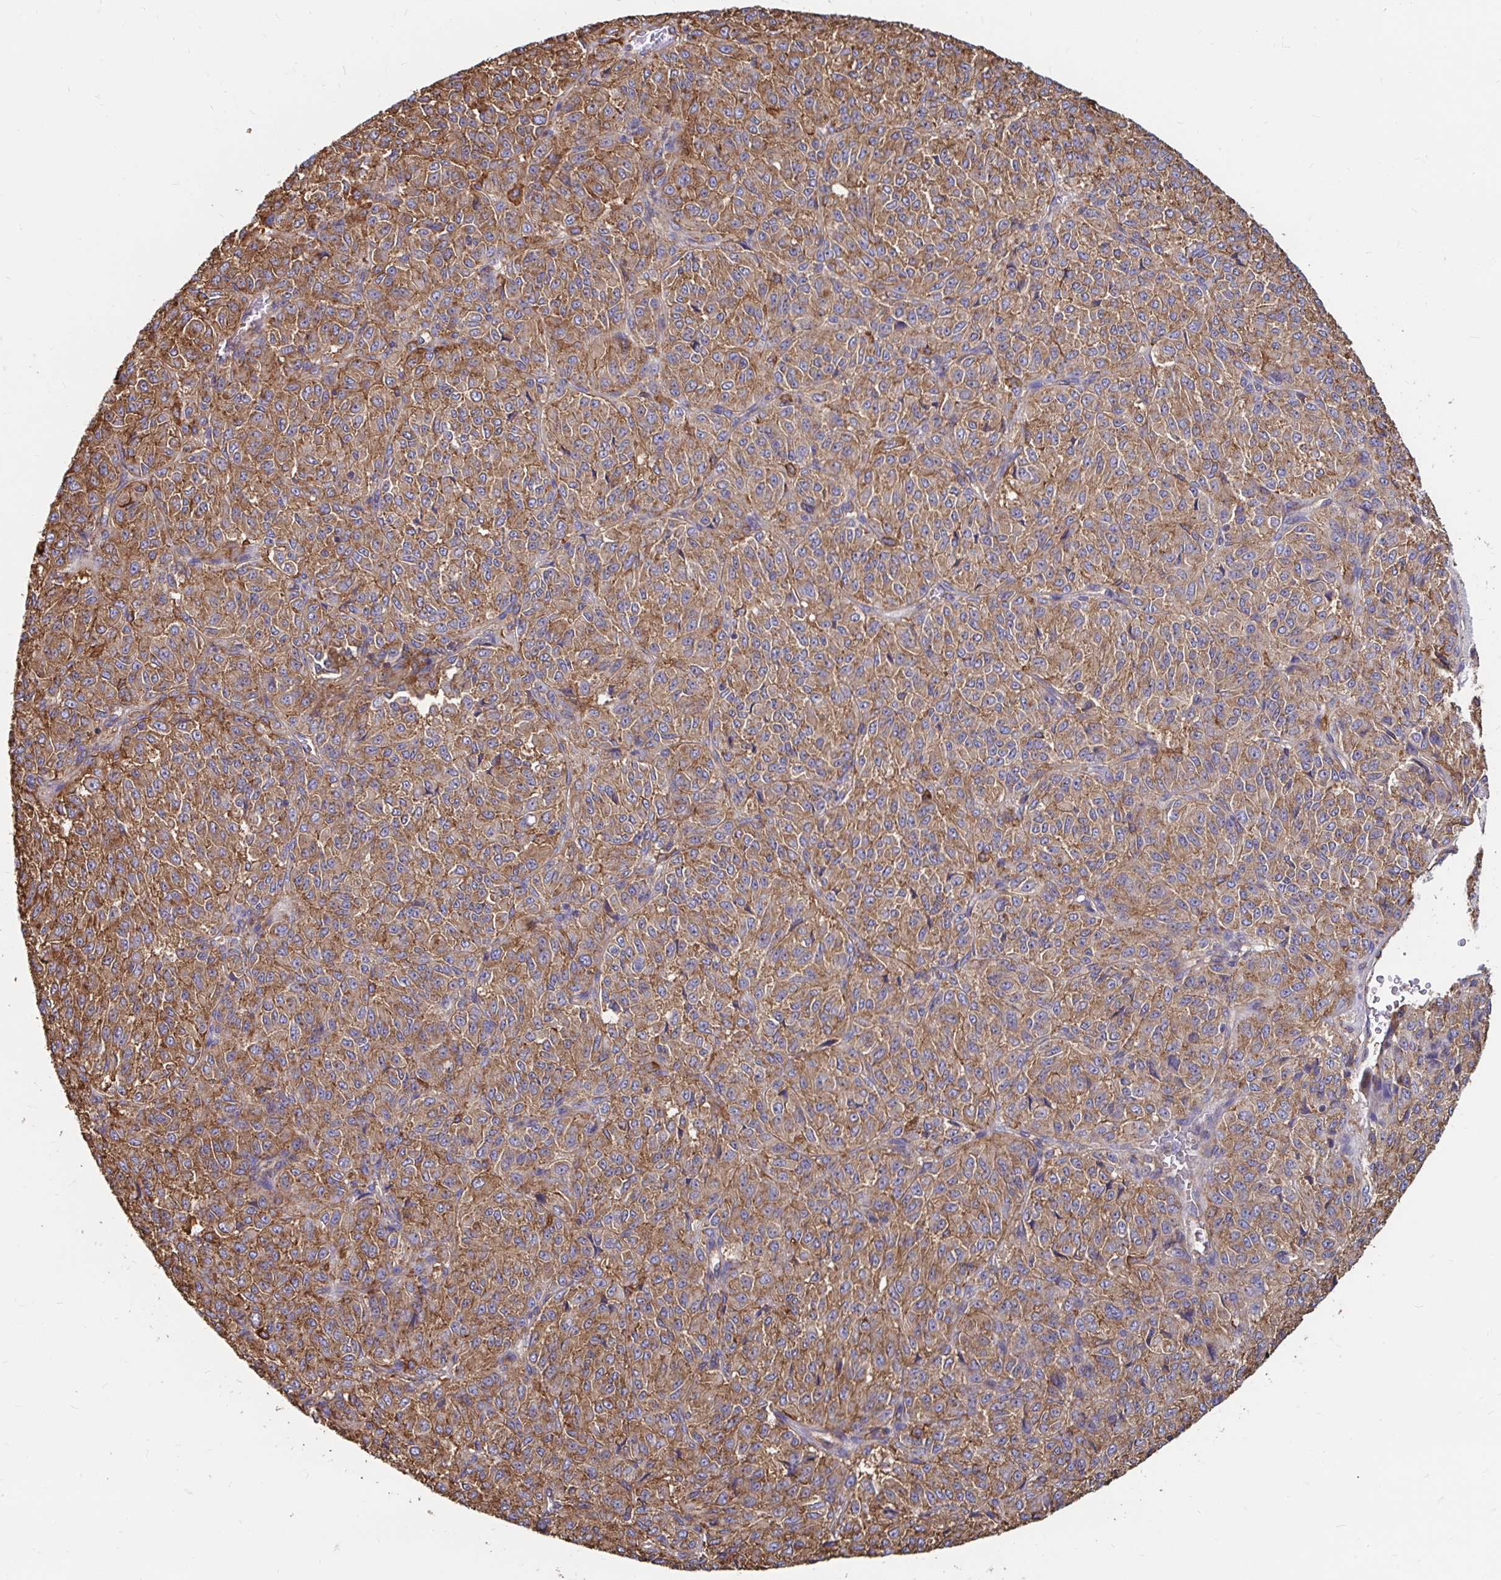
{"staining": {"intensity": "moderate", "quantity": ">75%", "location": "cytoplasmic/membranous"}, "tissue": "melanoma", "cell_type": "Tumor cells", "image_type": "cancer", "snomed": [{"axis": "morphology", "description": "Malignant melanoma, Metastatic site"}, {"axis": "topography", "description": "Brain"}], "caption": "Tumor cells demonstrate moderate cytoplasmic/membranous staining in about >75% of cells in melanoma. The staining is performed using DAB brown chromogen to label protein expression. The nuclei are counter-stained blue using hematoxylin.", "gene": "CLTC", "patient": {"sex": "female", "age": 56}}